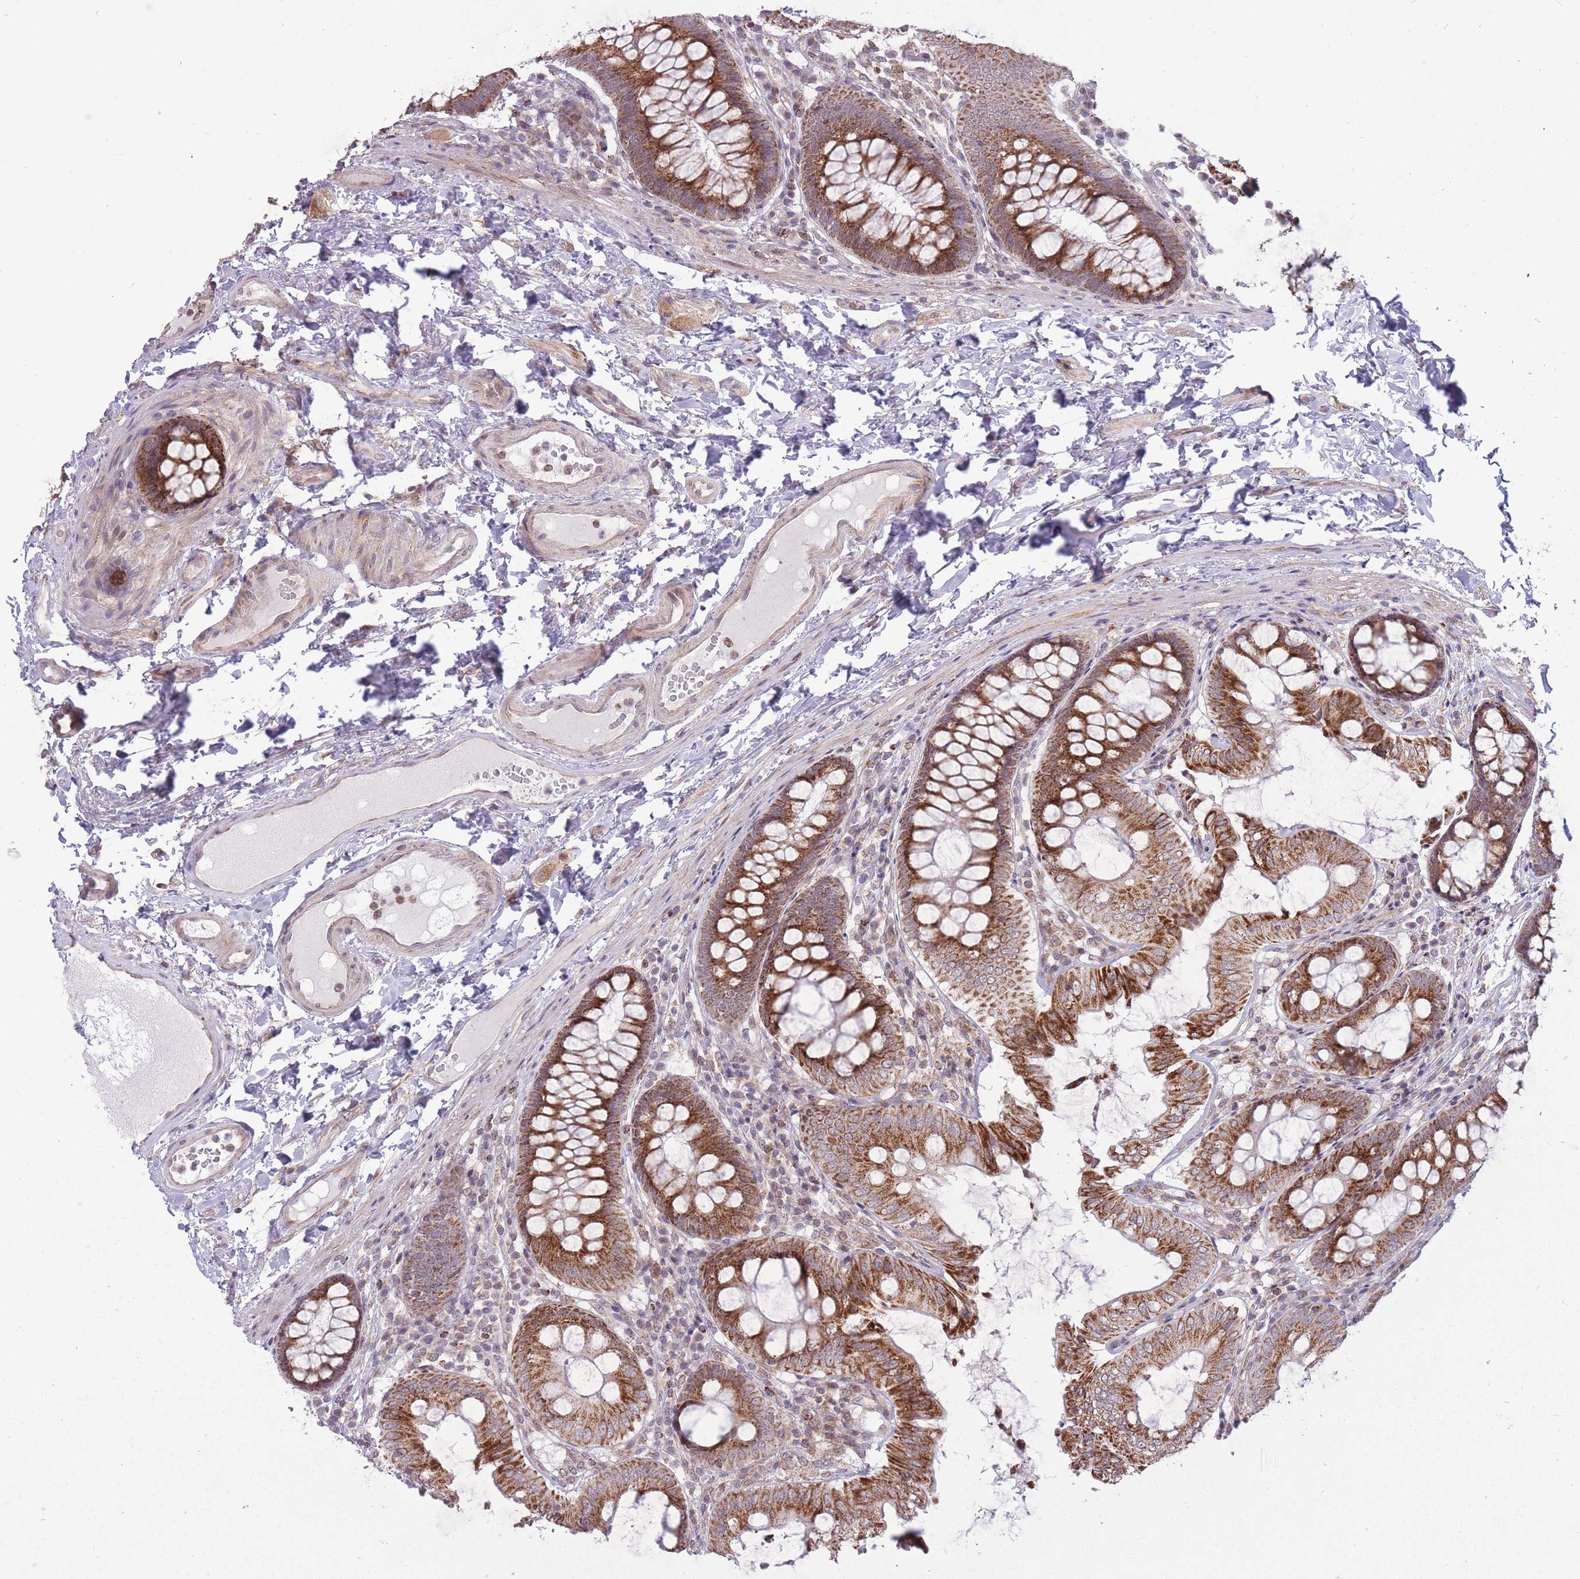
{"staining": {"intensity": "weak", "quantity": "25%-75%", "location": "cytoplasmic/membranous"}, "tissue": "colon", "cell_type": "Endothelial cells", "image_type": "normal", "snomed": [{"axis": "morphology", "description": "Normal tissue, NOS"}, {"axis": "topography", "description": "Colon"}], "caption": "A high-resolution photomicrograph shows immunohistochemistry staining of benign colon, which displays weak cytoplasmic/membranous staining in about 25%-75% of endothelial cells. The protein of interest is shown in brown color, while the nuclei are stained blue.", "gene": "DPYSL4", "patient": {"sex": "male", "age": 84}}